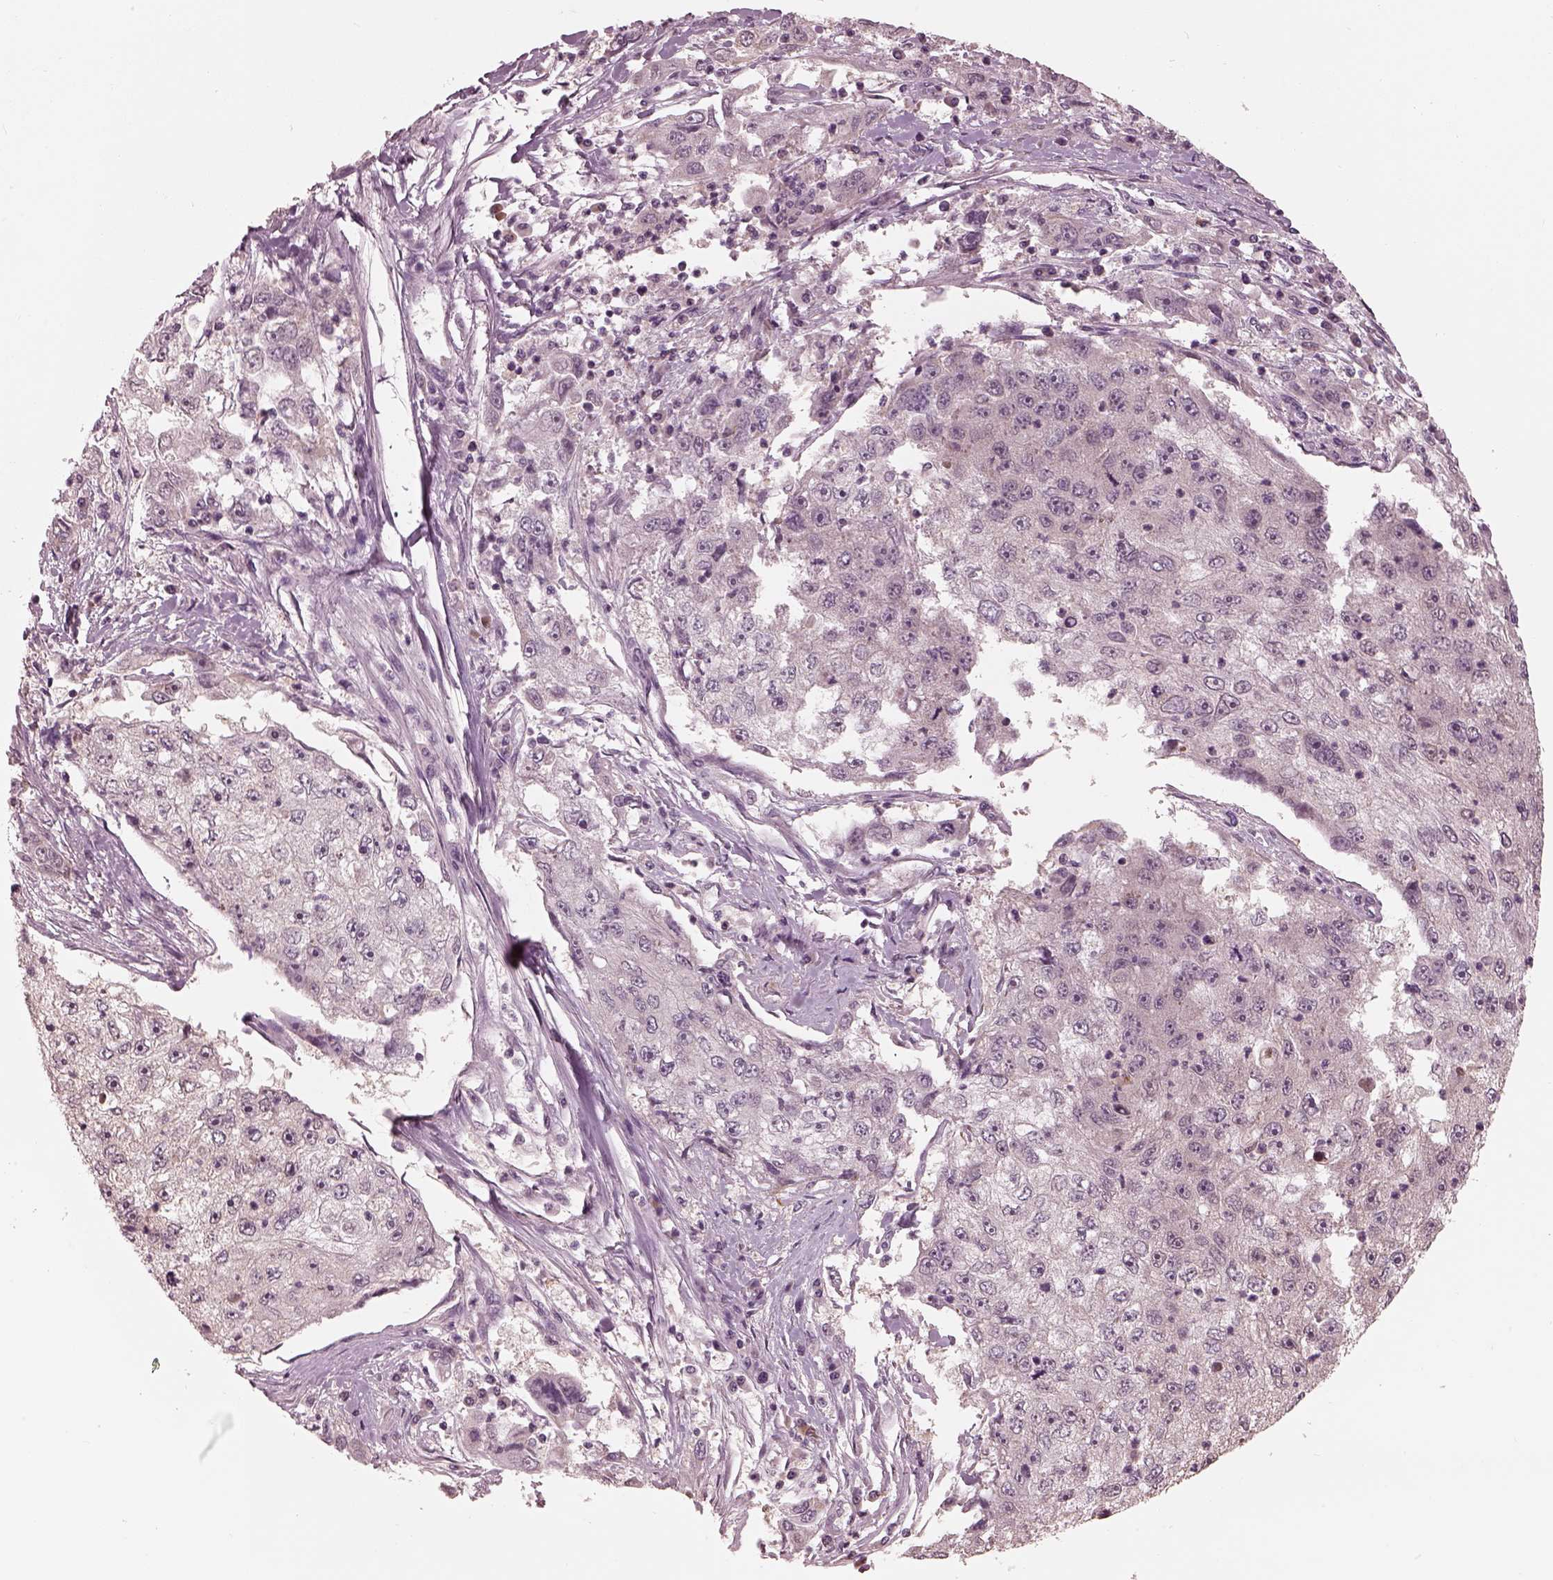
{"staining": {"intensity": "negative", "quantity": "none", "location": "none"}, "tissue": "cervical cancer", "cell_type": "Tumor cells", "image_type": "cancer", "snomed": [{"axis": "morphology", "description": "Squamous cell carcinoma, NOS"}, {"axis": "topography", "description": "Cervix"}], "caption": "Cervical squamous cell carcinoma was stained to show a protein in brown. There is no significant positivity in tumor cells. (Brightfield microscopy of DAB IHC at high magnification).", "gene": "IQCG", "patient": {"sex": "female", "age": 36}}